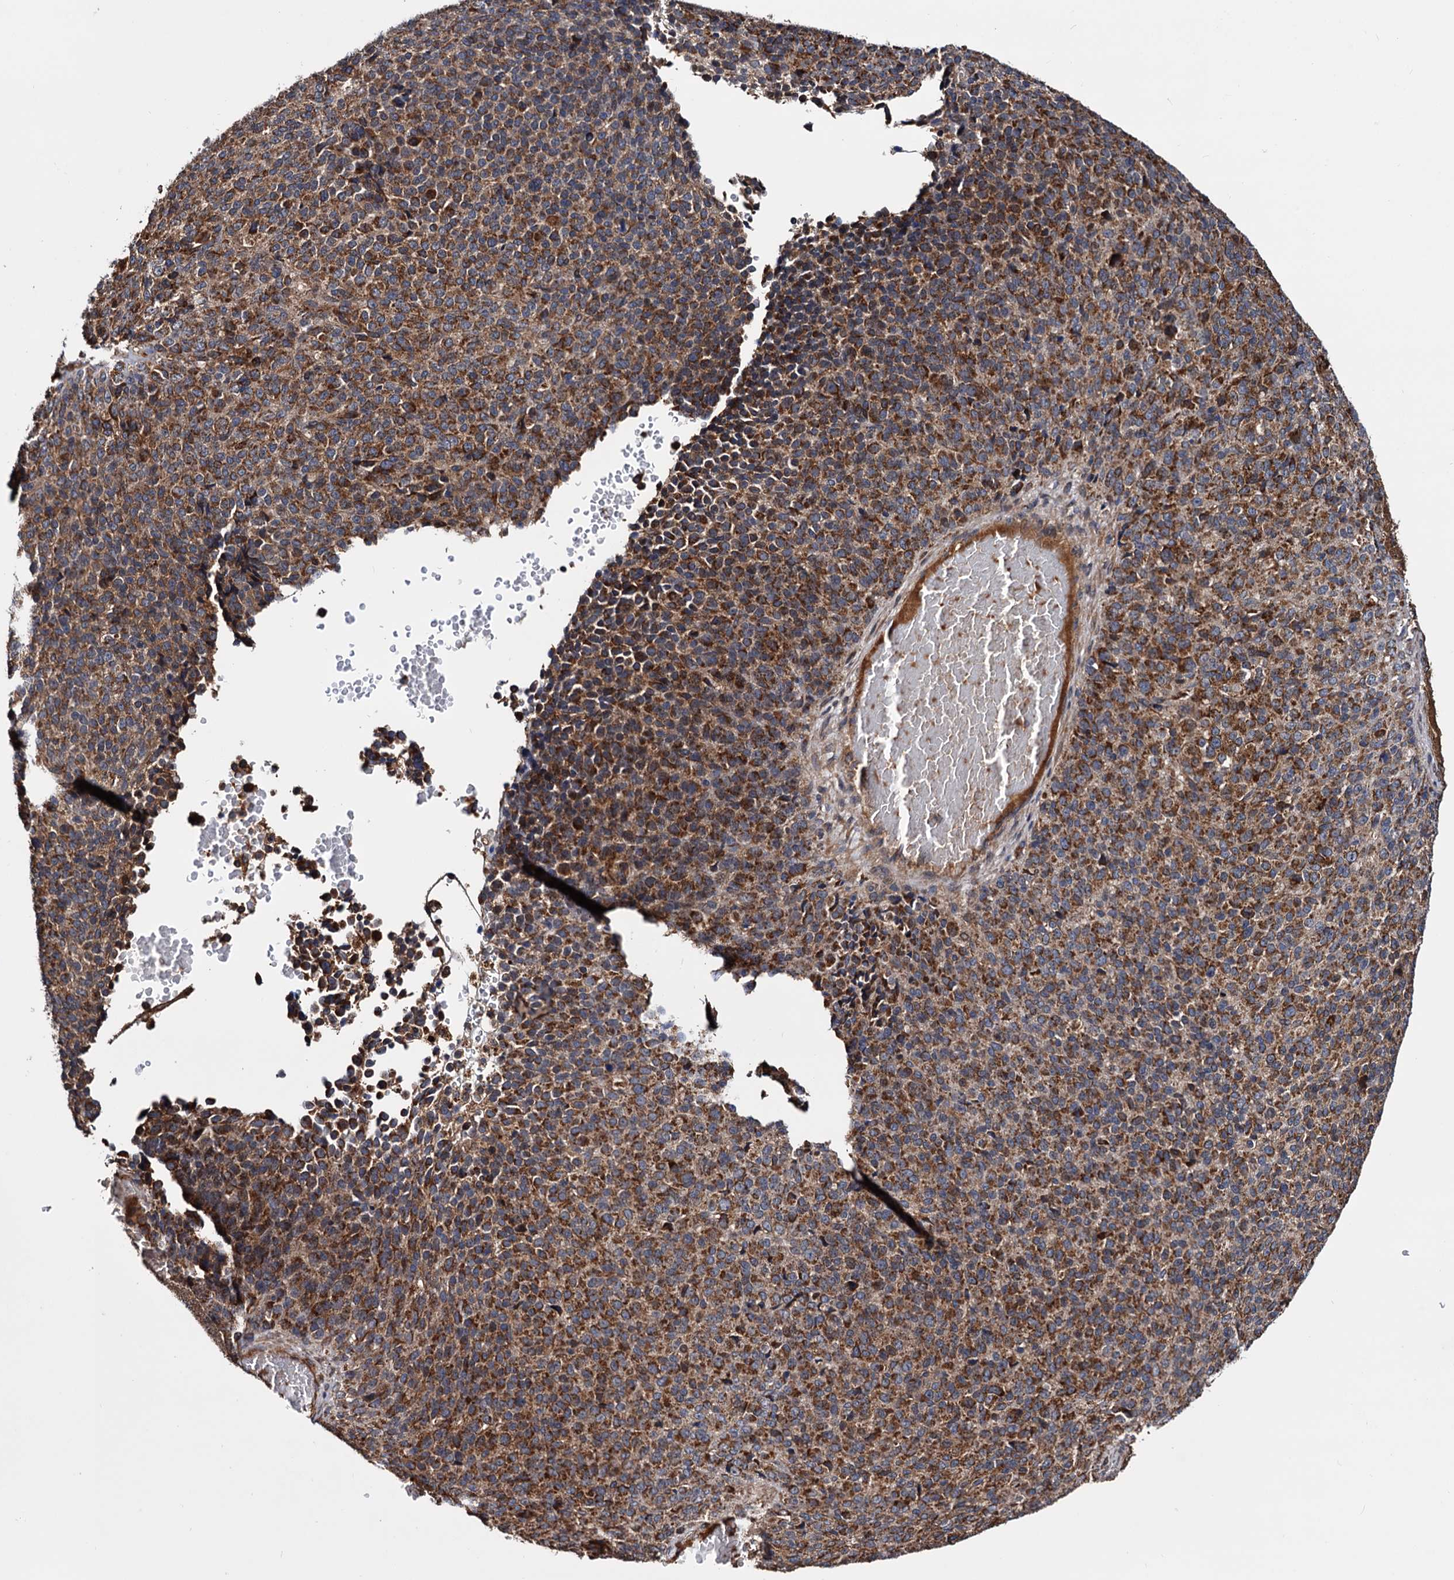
{"staining": {"intensity": "strong", "quantity": ">75%", "location": "cytoplasmic/membranous"}, "tissue": "melanoma", "cell_type": "Tumor cells", "image_type": "cancer", "snomed": [{"axis": "morphology", "description": "Malignant melanoma, Metastatic site"}, {"axis": "topography", "description": "Brain"}], "caption": "Protein expression analysis of melanoma shows strong cytoplasmic/membranous positivity in about >75% of tumor cells.", "gene": "MRPL42", "patient": {"sex": "female", "age": 56}}